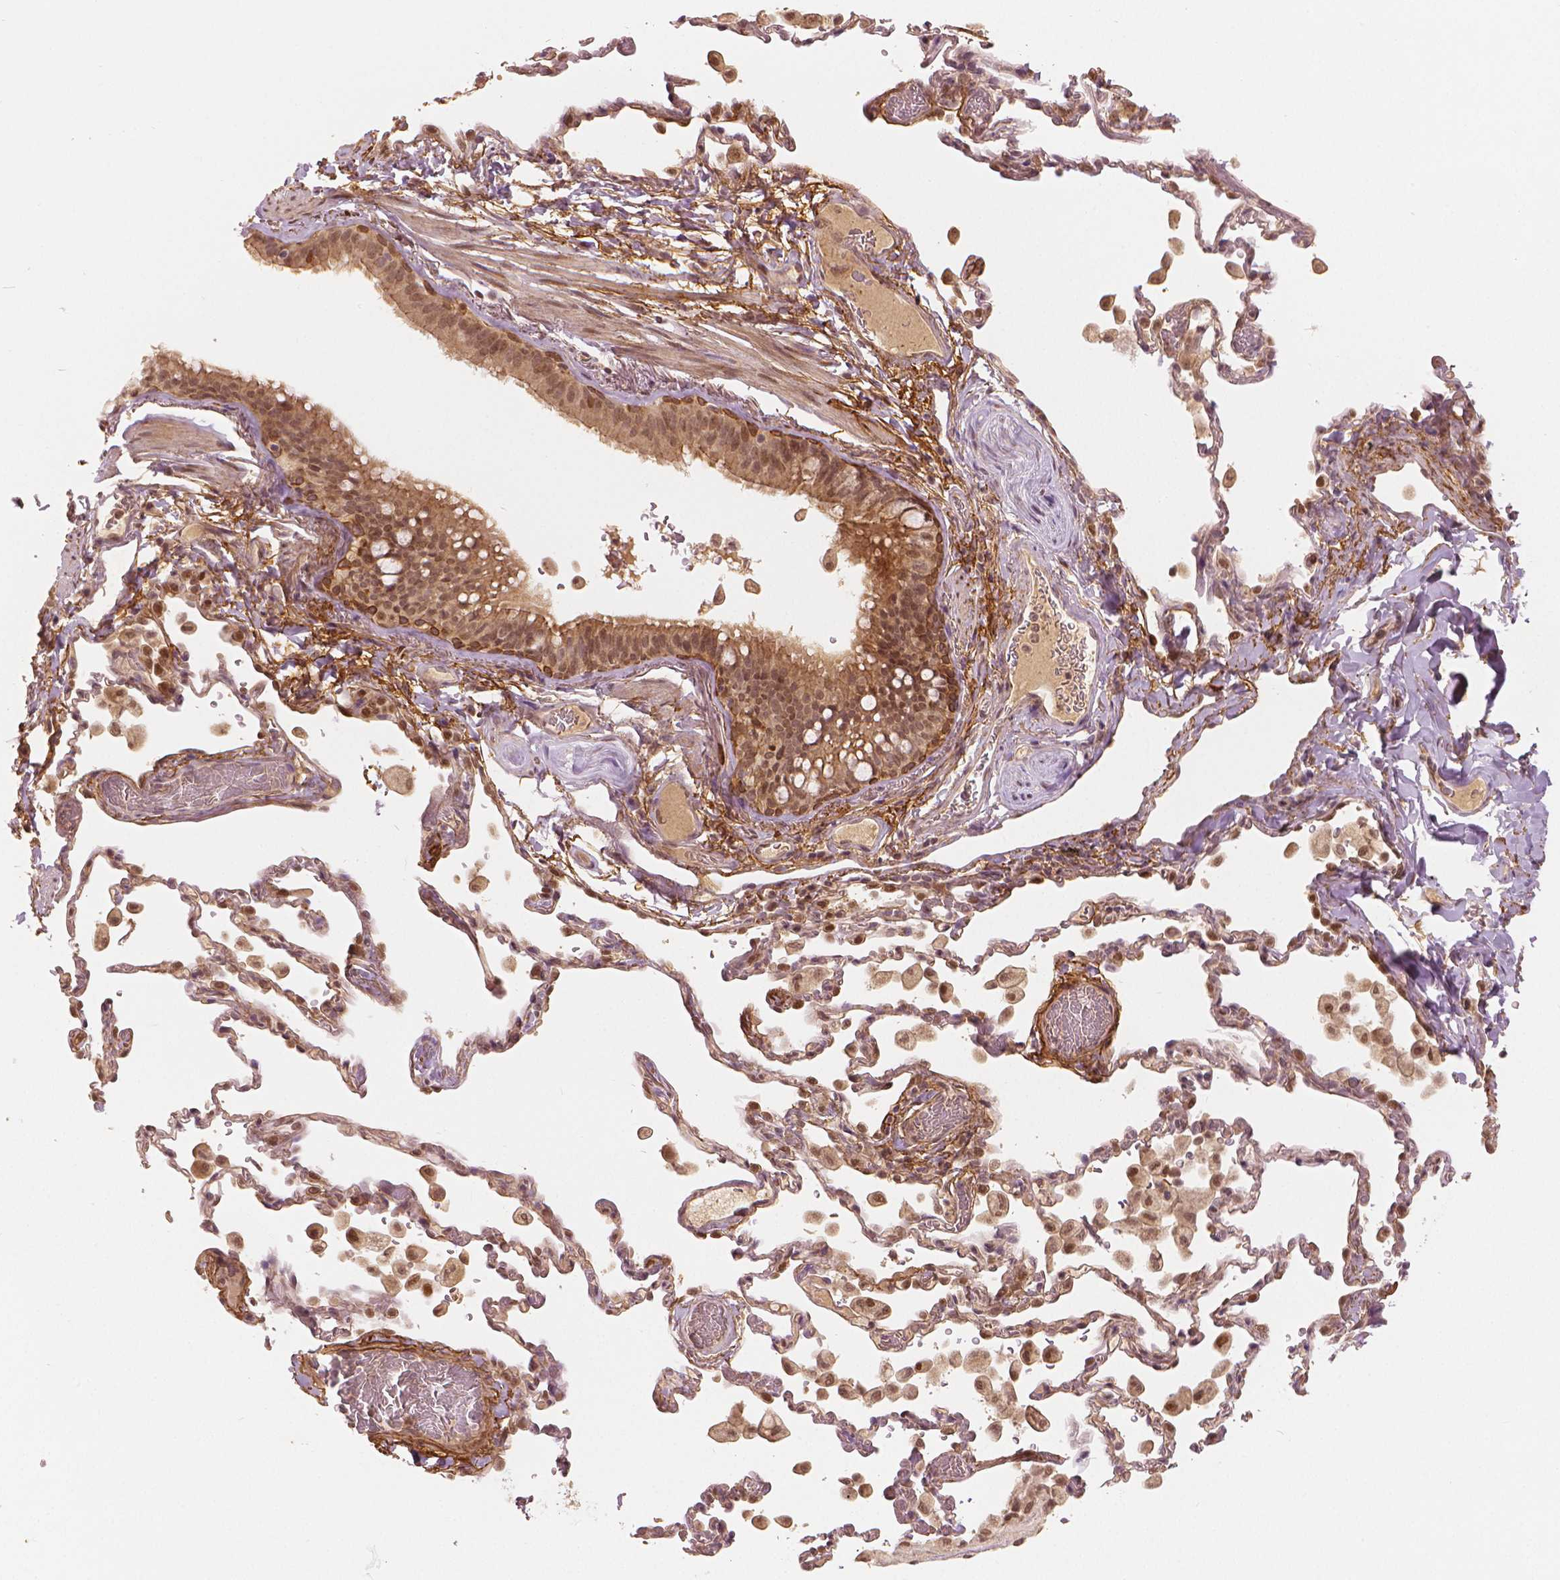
{"staining": {"intensity": "moderate", "quantity": "25%-75%", "location": "nuclear"}, "tissue": "bronchus", "cell_type": "Respiratory epithelial cells", "image_type": "normal", "snomed": [{"axis": "morphology", "description": "Normal tissue, NOS"}, {"axis": "topography", "description": "Bronchus"}, {"axis": "topography", "description": "Lung"}], "caption": "An image of bronchus stained for a protein shows moderate nuclear brown staining in respiratory epithelial cells. The protein of interest is shown in brown color, while the nuclei are stained blue.", "gene": "NSD2", "patient": {"sex": "male", "age": 54}}